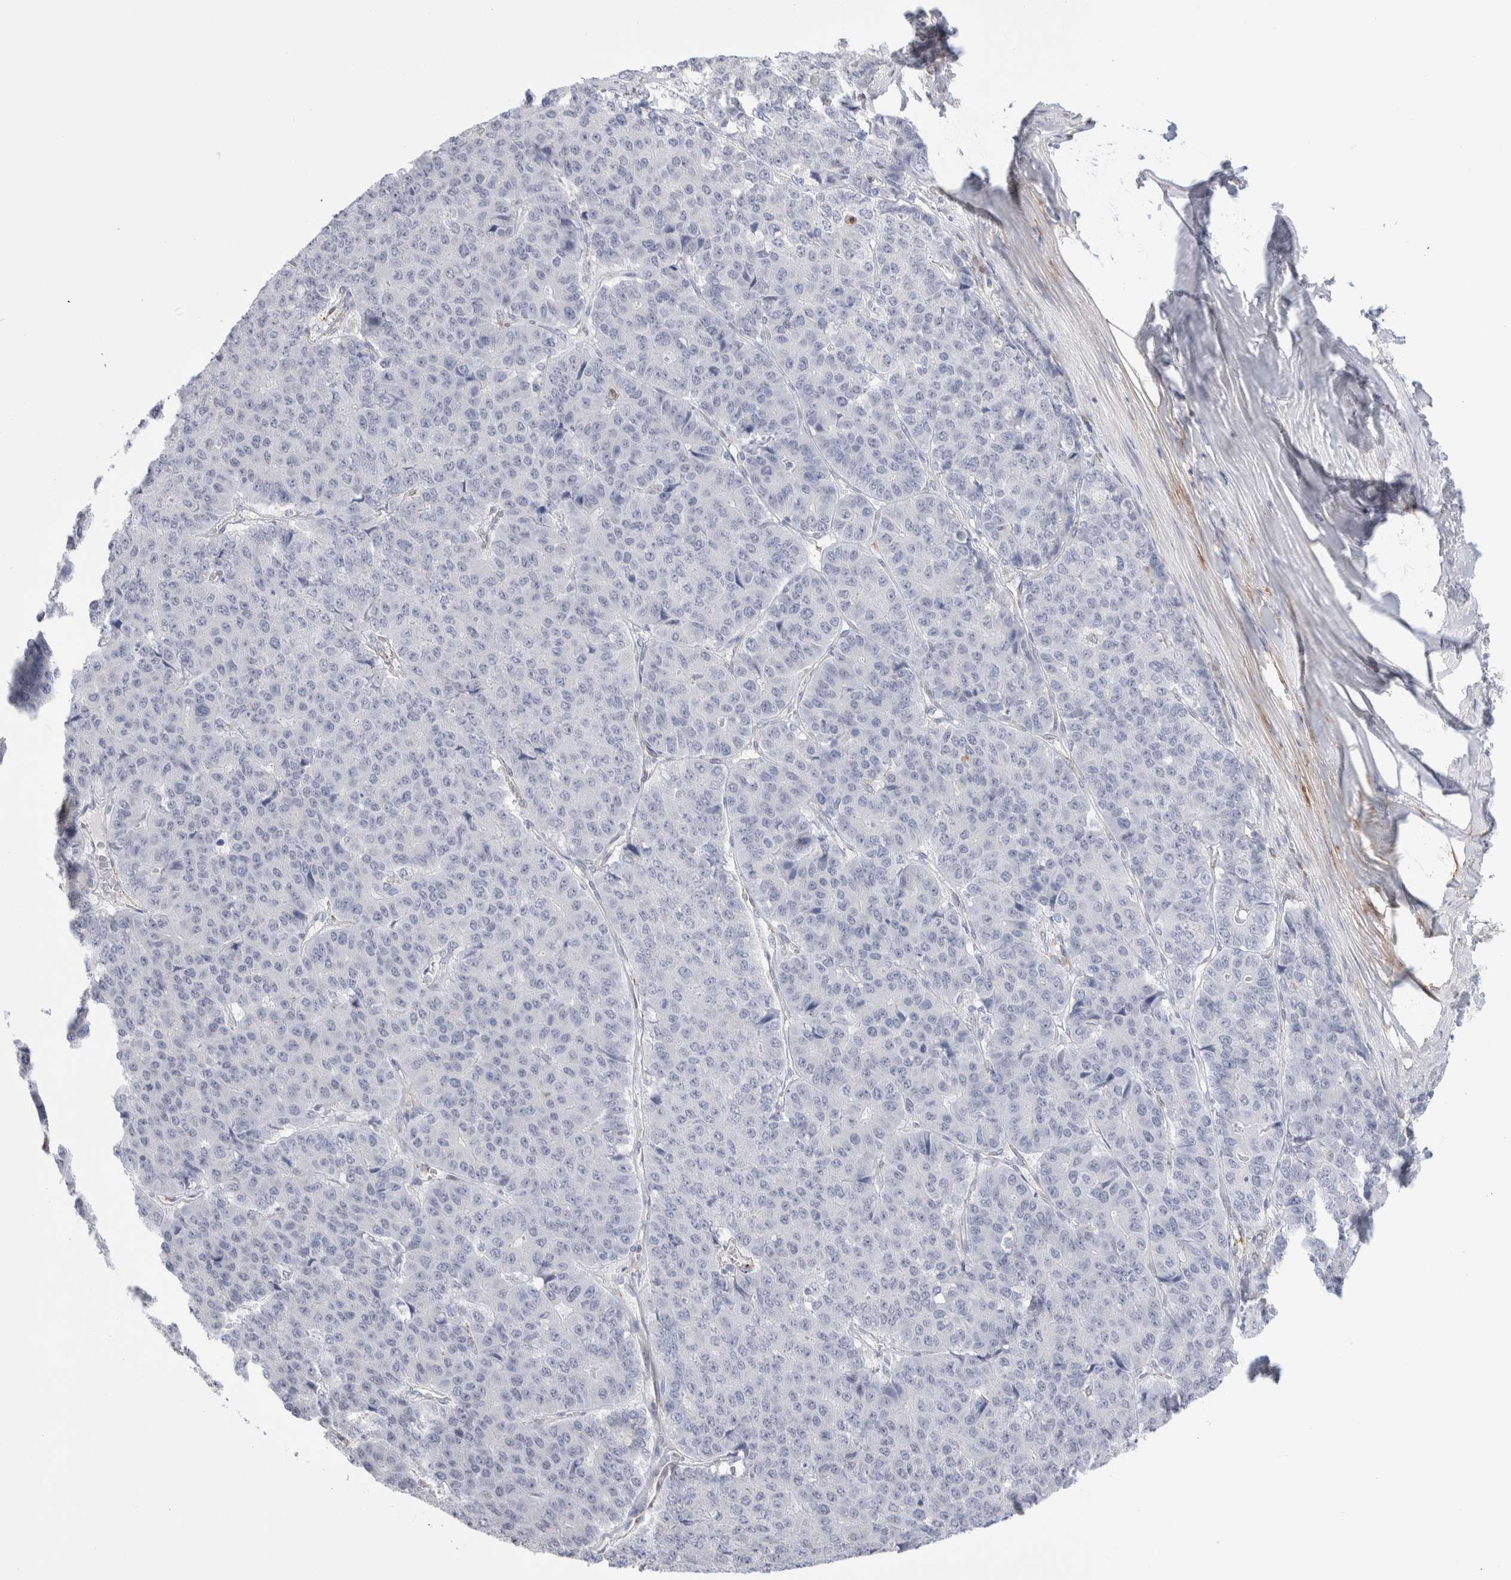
{"staining": {"intensity": "negative", "quantity": "none", "location": "none"}, "tissue": "pancreatic cancer", "cell_type": "Tumor cells", "image_type": "cancer", "snomed": [{"axis": "morphology", "description": "Adenocarcinoma, NOS"}, {"axis": "topography", "description": "Pancreas"}], "caption": "Pancreatic cancer (adenocarcinoma) stained for a protein using IHC exhibits no expression tumor cells.", "gene": "SEPTIN4", "patient": {"sex": "male", "age": 50}}